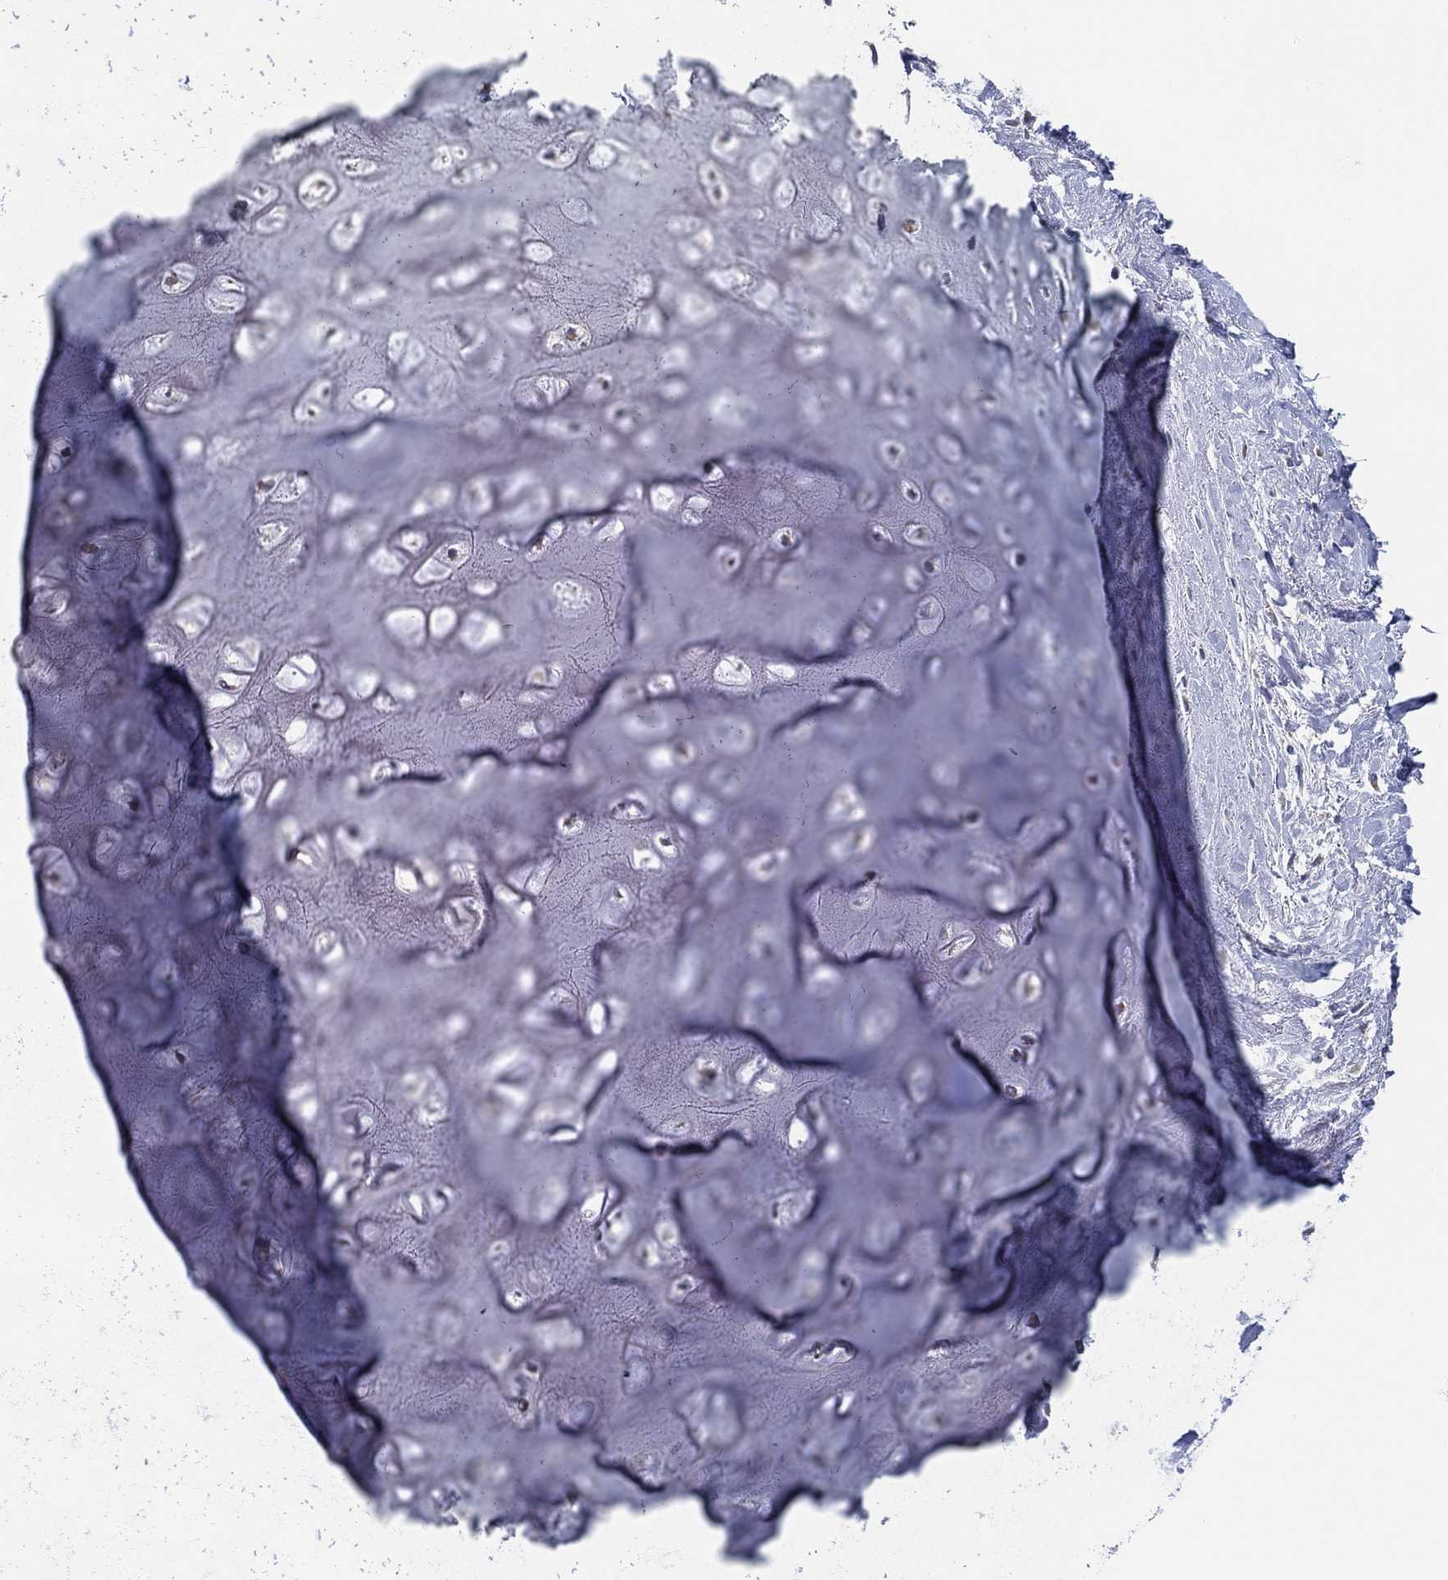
{"staining": {"intensity": "negative", "quantity": "none", "location": "none"}, "tissue": "adipose tissue", "cell_type": "Adipocytes", "image_type": "normal", "snomed": [{"axis": "morphology", "description": "Normal tissue, NOS"}, {"axis": "morphology", "description": "Squamous cell carcinoma, NOS"}, {"axis": "topography", "description": "Cartilage tissue"}, {"axis": "topography", "description": "Head-Neck"}], "caption": "Adipocytes are negative for brown protein staining in unremarkable adipose tissue.", "gene": "LRRC4C", "patient": {"sex": "male", "age": 62}}